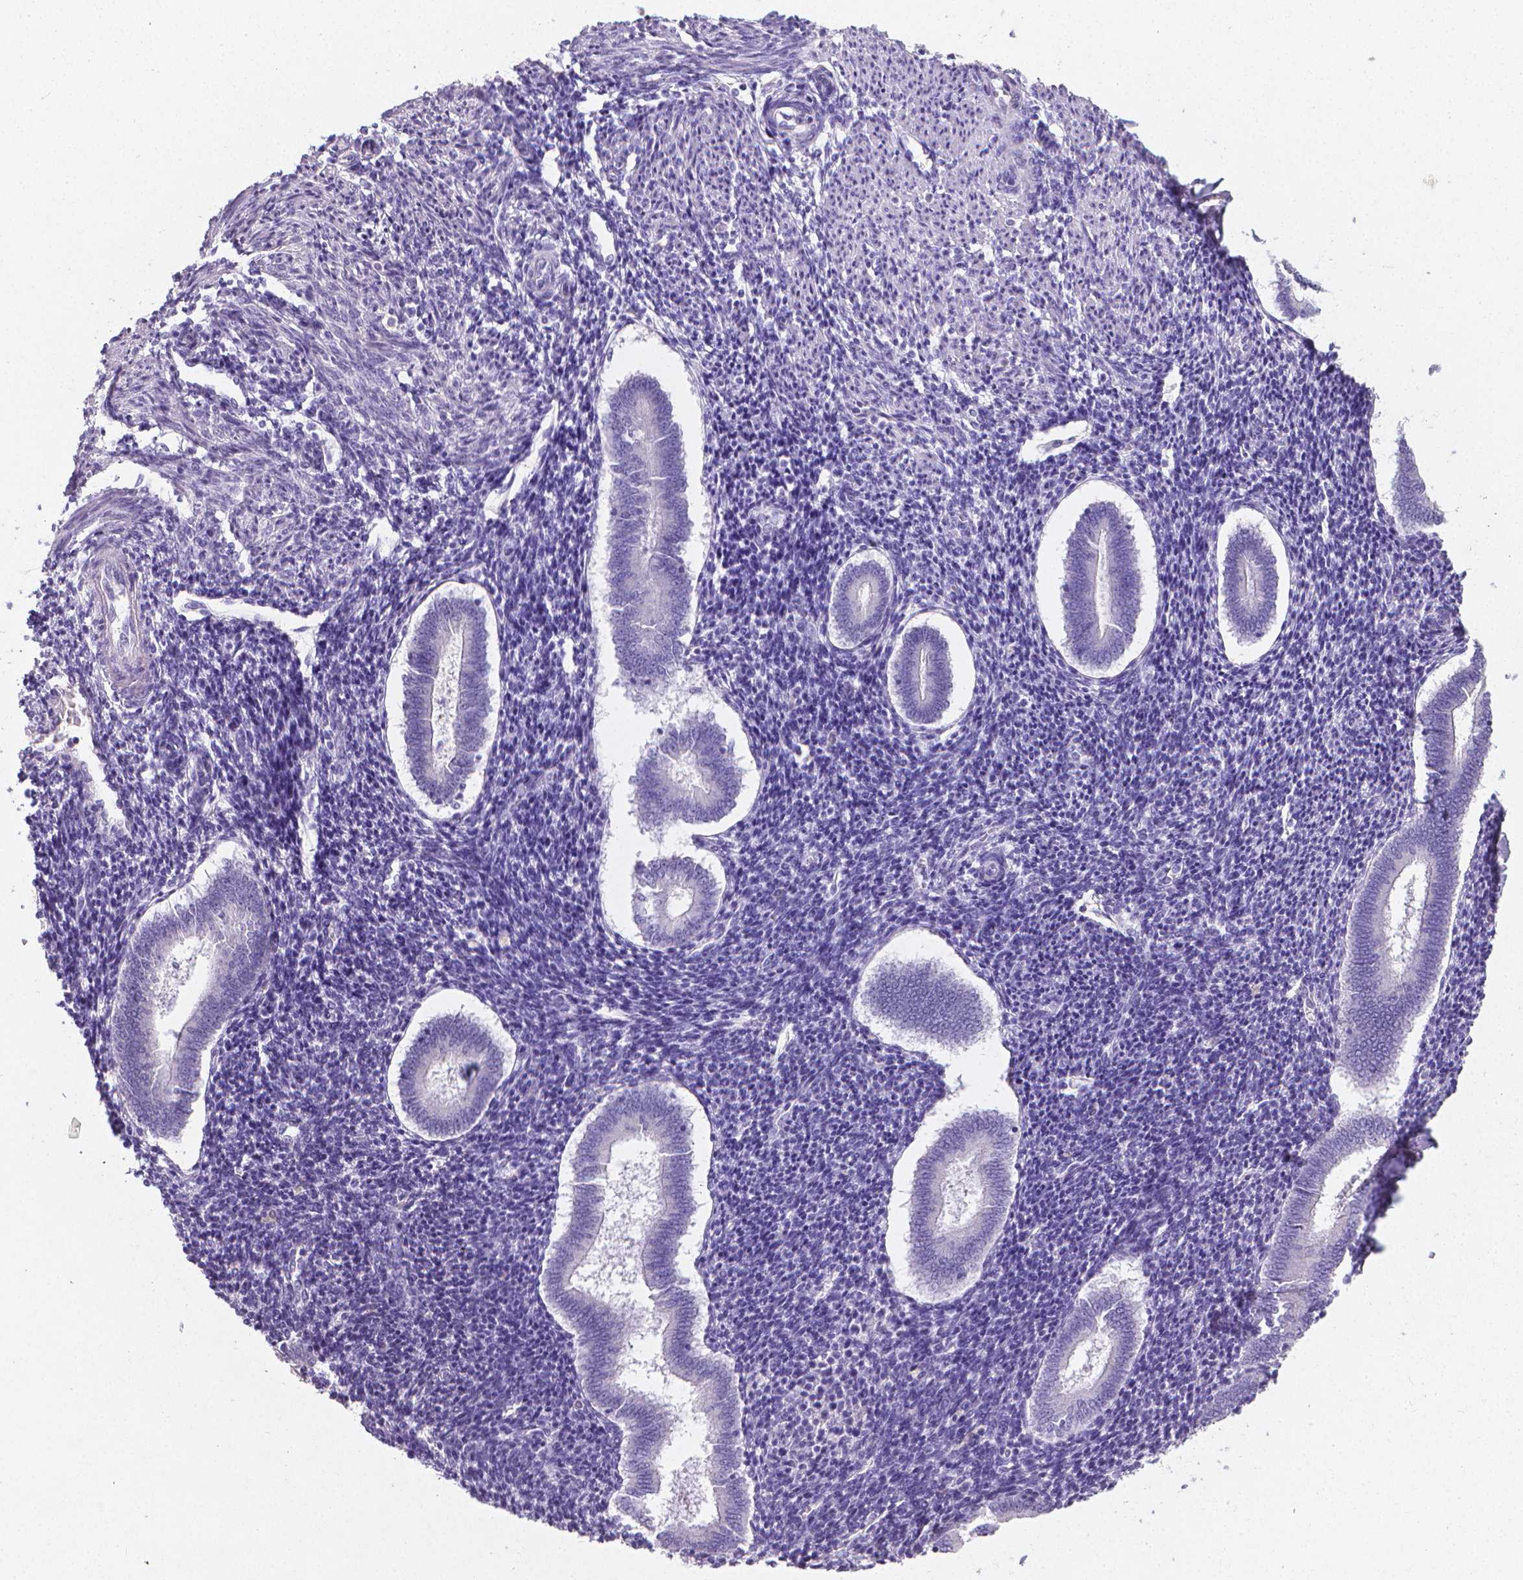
{"staining": {"intensity": "negative", "quantity": "none", "location": "none"}, "tissue": "endometrium", "cell_type": "Cells in endometrial stroma", "image_type": "normal", "snomed": [{"axis": "morphology", "description": "Normal tissue, NOS"}, {"axis": "topography", "description": "Endometrium"}], "caption": "Immunohistochemical staining of benign endometrium shows no significant positivity in cells in endometrial stroma. (DAB (3,3'-diaminobenzidine) IHC, high magnification).", "gene": "XPNPEP2", "patient": {"sex": "female", "age": 25}}